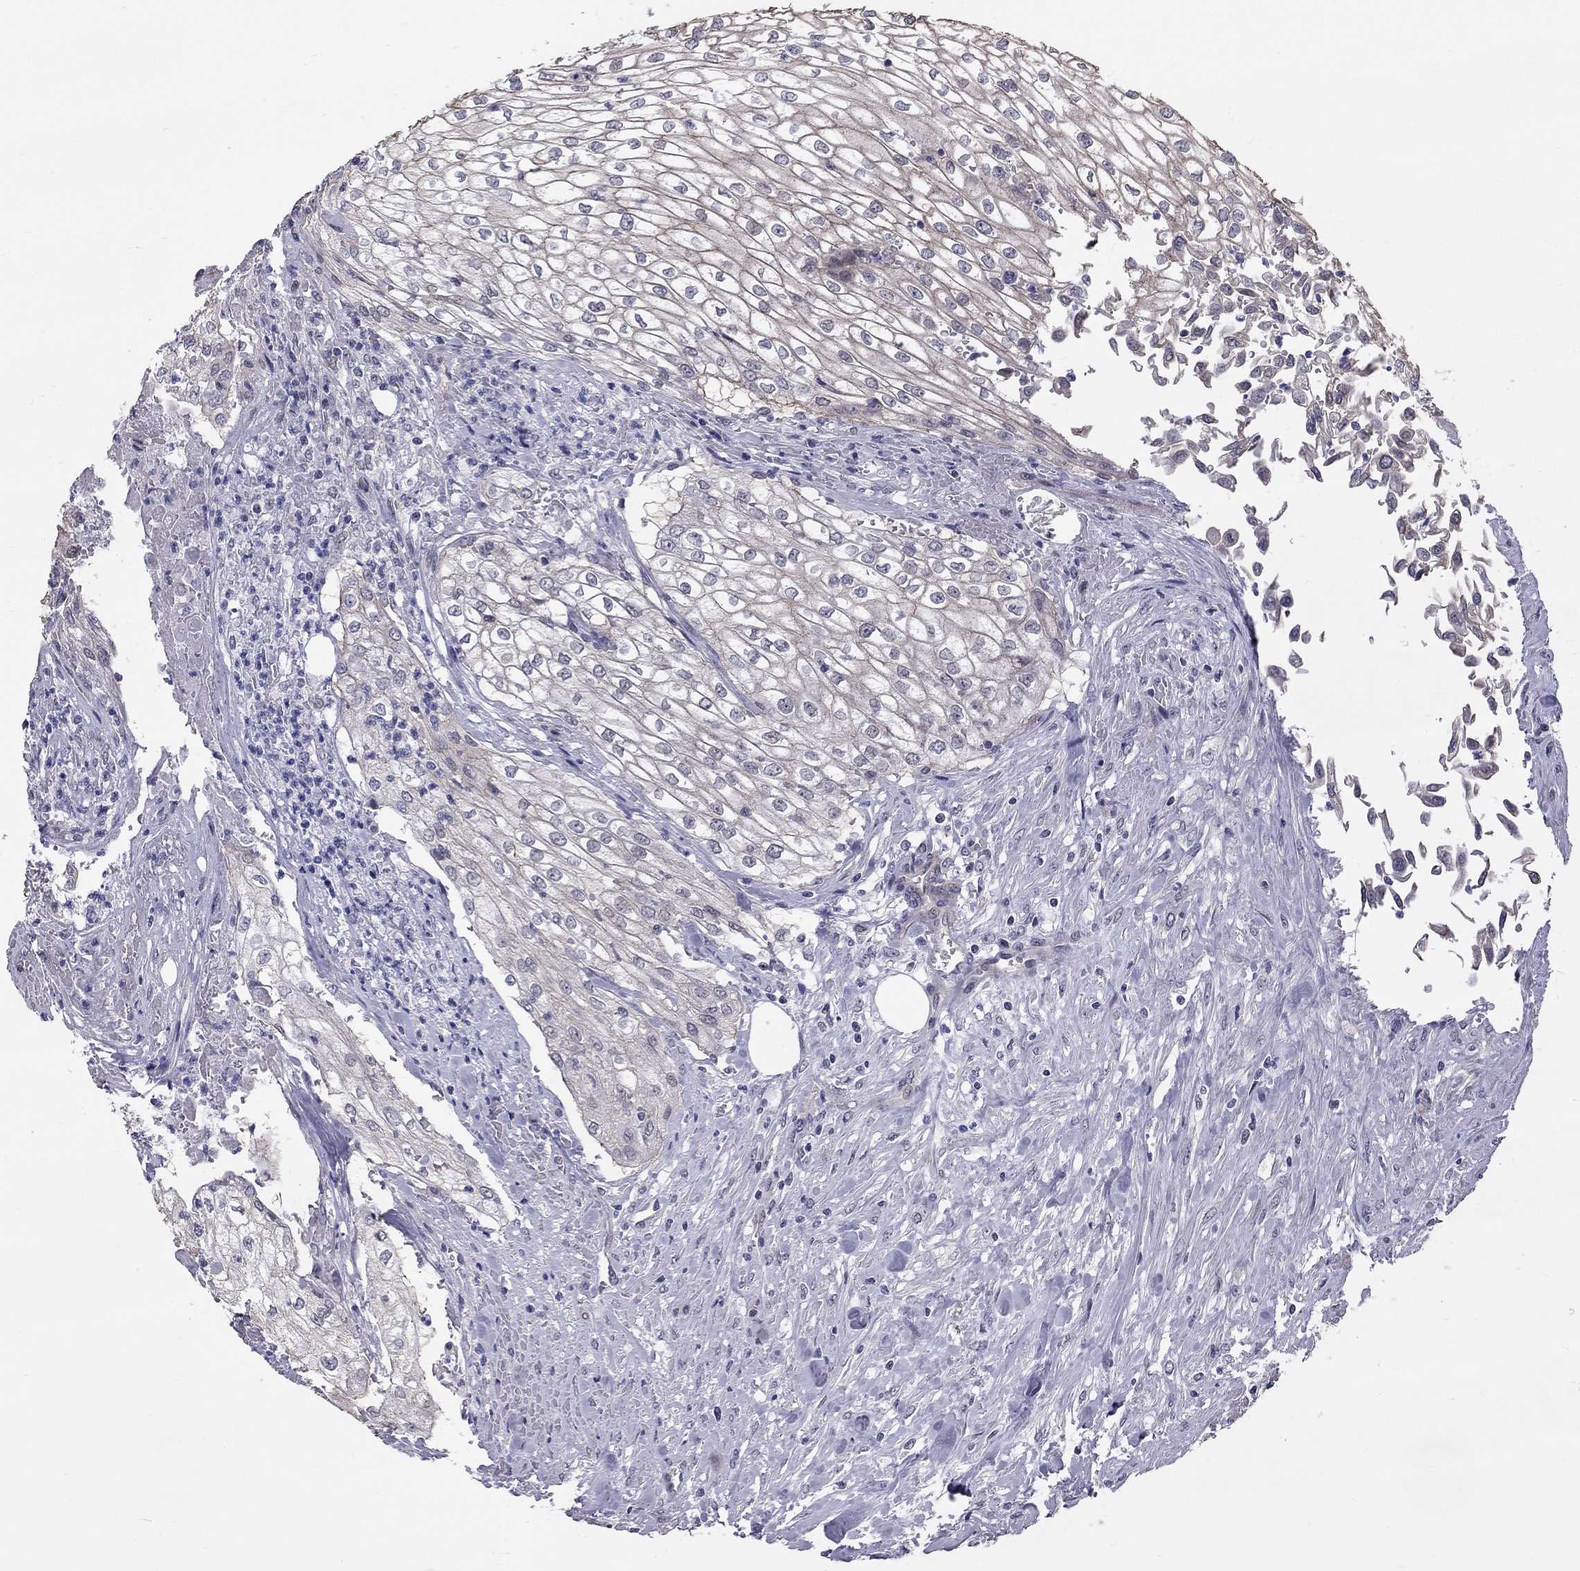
{"staining": {"intensity": "negative", "quantity": "none", "location": "none"}, "tissue": "urothelial cancer", "cell_type": "Tumor cells", "image_type": "cancer", "snomed": [{"axis": "morphology", "description": "Urothelial carcinoma, High grade"}, {"axis": "topography", "description": "Urinary bladder"}], "caption": "Micrograph shows no significant protein staining in tumor cells of urothelial cancer. Brightfield microscopy of immunohistochemistry stained with DAB (brown) and hematoxylin (blue), captured at high magnification.", "gene": "GJB4", "patient": {"sex": "male", "age": 62}}